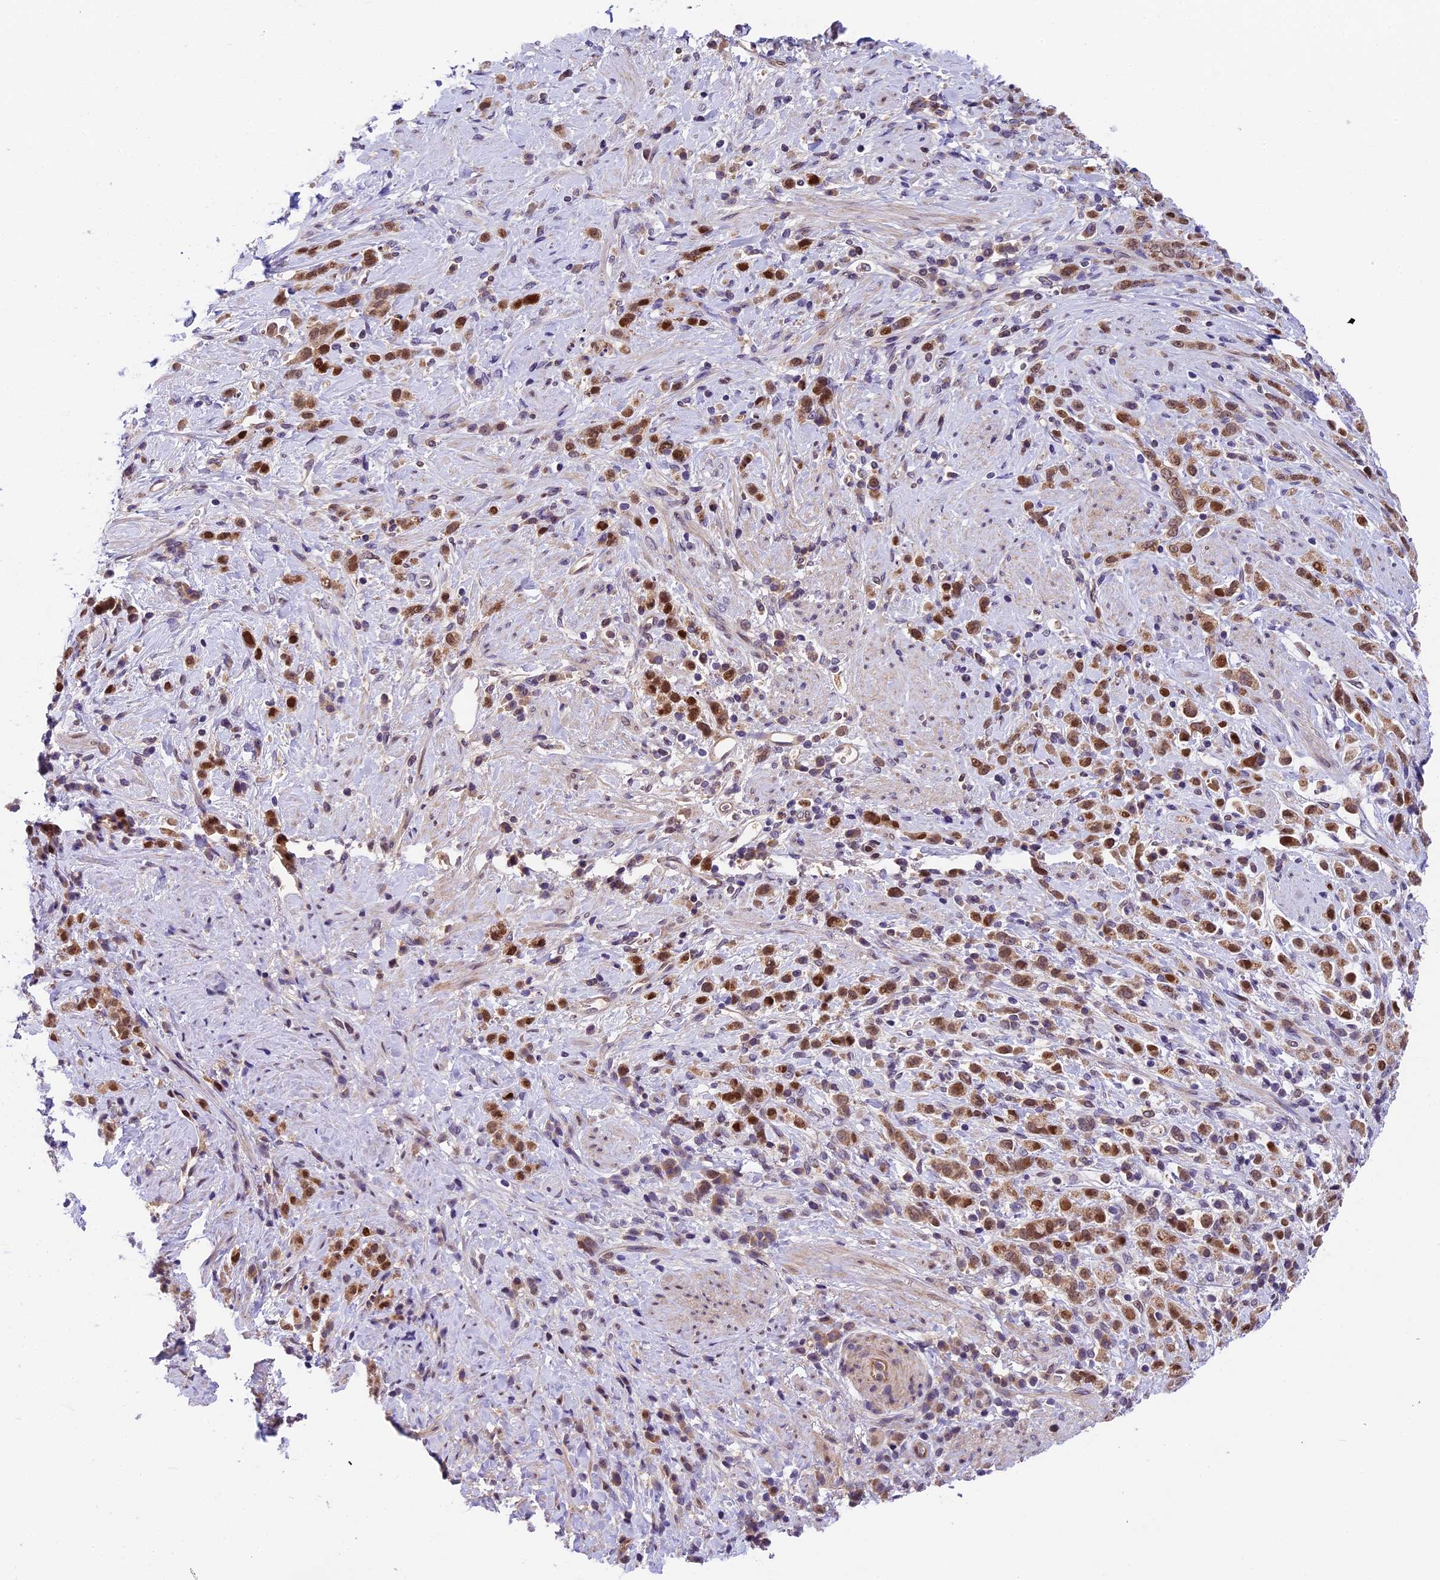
{"staining": {"intensity": "moderate", "quantity": ">75%", "location": "nuclear"}, "tissue": "stomach cancer", "cell_type": "Tumor cells", "image_type": "cancer", "snomed": [{"axis": "morphology", "description": "Adenocarcinoma, NOS"}, {"axis": "topography", "description": "Stomach"}], "caption": "A photomicrograph of stomach cancer stained for a protein demonstrates moderate nuclear brown staining in tumor cells. Nuclei are stained in blue.", "gene": "CCSER1", "patient": {"sex": "female", "age": 60}}